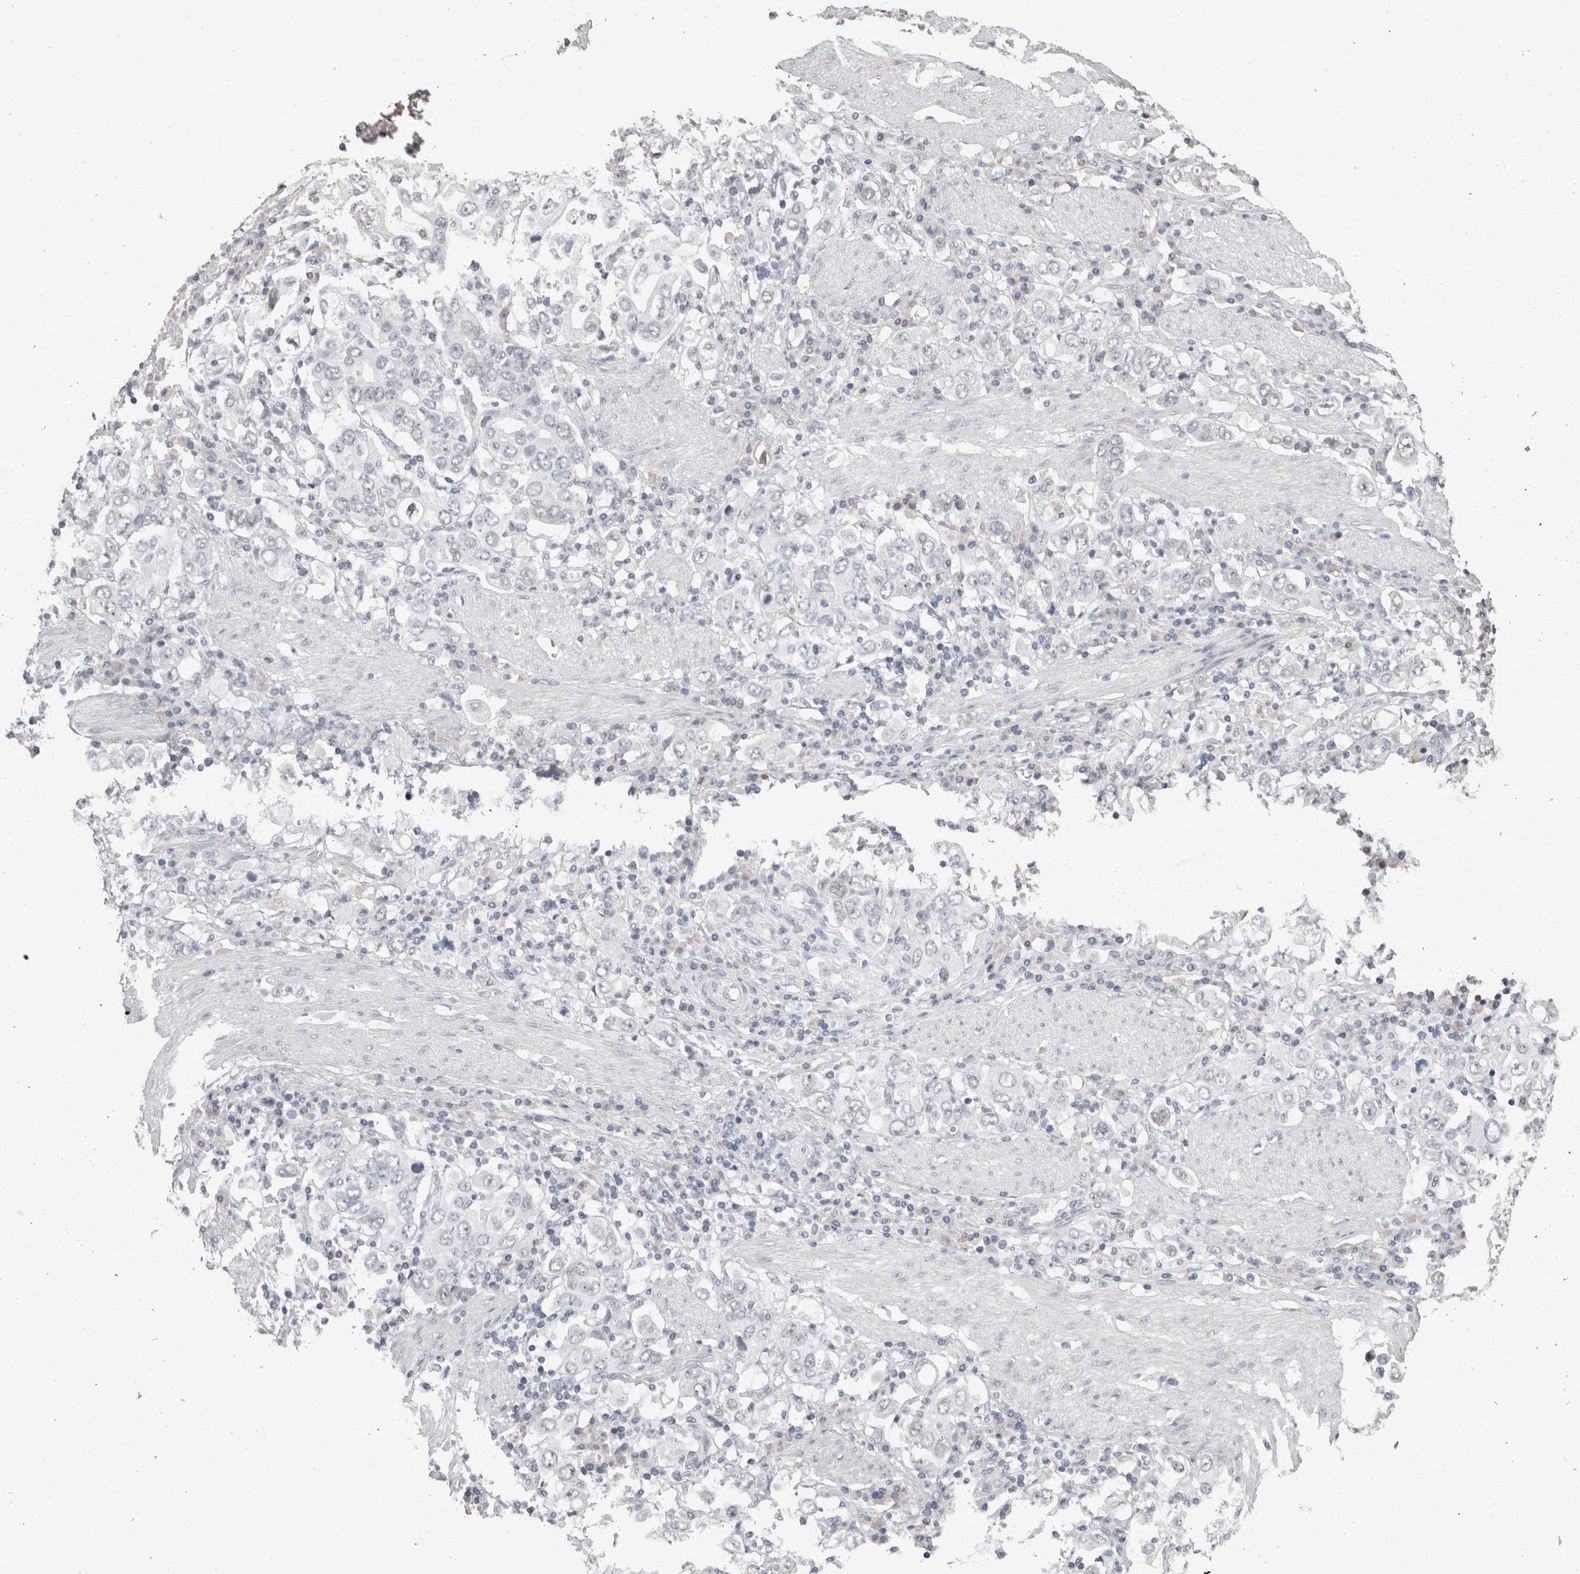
{"staining": {"intensity": "negative", "quantity": "none", "location": "none"}, "tissue": "stomach cancer", "cell_type": "Tumor cells", "image_type": "cancer", "snomed": [{"axis": "morphology", "description": "Adenocarcinoma, NOS"}, {"axis": "topography", "description": "Stomach, upper"}], "caption": "Tumor cells show no significant expression in adenocarcinoma (stomach).", "gene": "DDX17", "patient": {"sex": "male", "age": 62}}